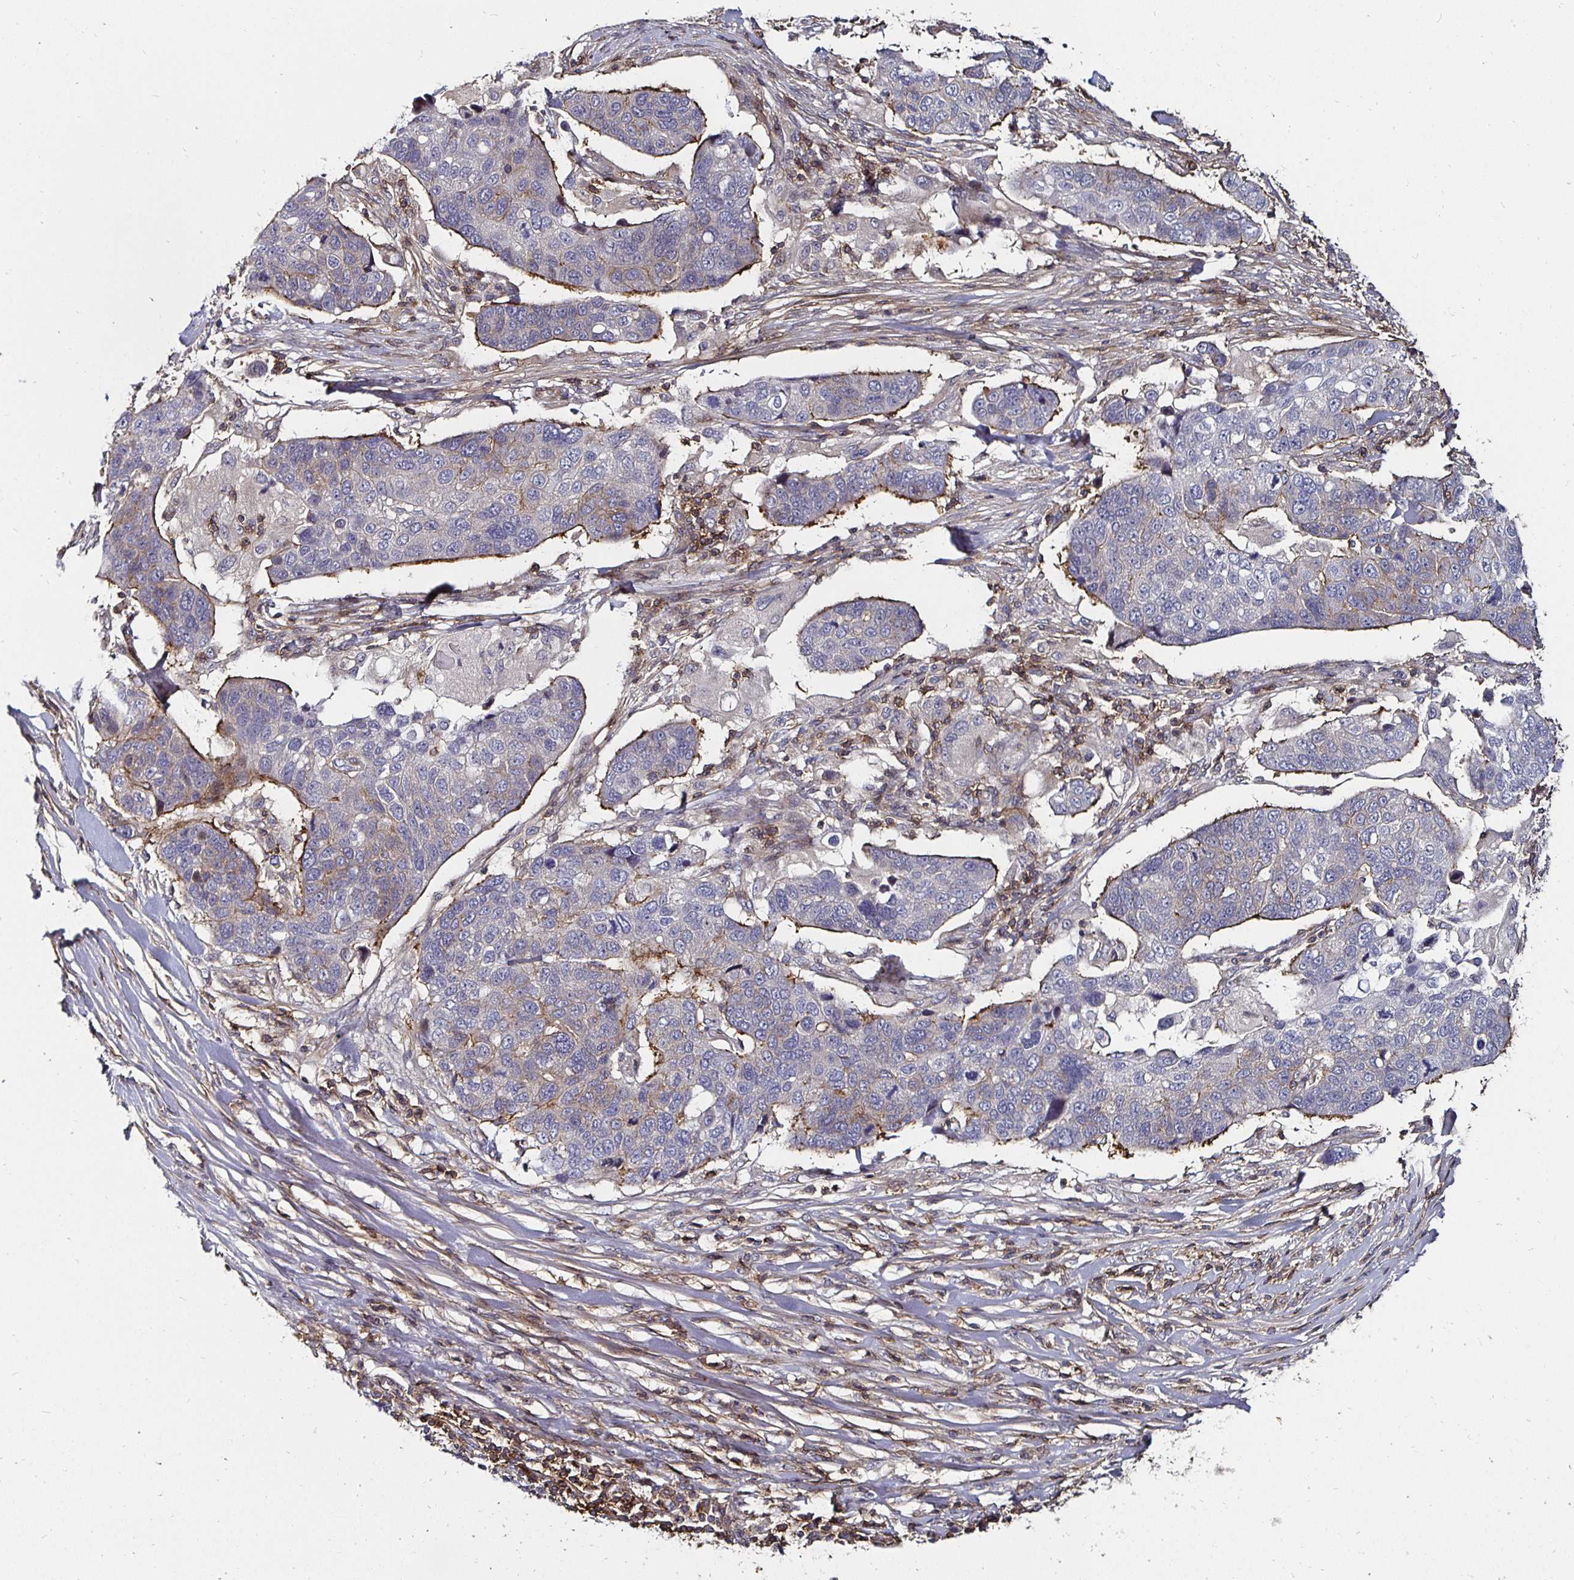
{"staining": {"intensity": "moderate", "quantity": "<25%", "location": "cytoplasmic/membranous"}, "tissue": "lung cancer", "cell_type": "Tumor cells", "image_type": "cancer", "snomed": [{"axis": "morphology", "description": "Squamous cell carcinoma, NOS"}, {"axis": "topography", "description": "Lymph node"}, {"axis": "topography", "description": "Lung"}], "caption": "Immunohistochemistry image of neoplastic tissue: lung cancer (squamous cell carcinoma) stained using IHC reveals low levels of moderate protein expression localized specifically in the cytoplasmic/membranous of tumor cells, appearing as a cytoplasmic/membranous brown color.", "gene": "GJA4", "patient": {"sex": "male", "age": 61}}